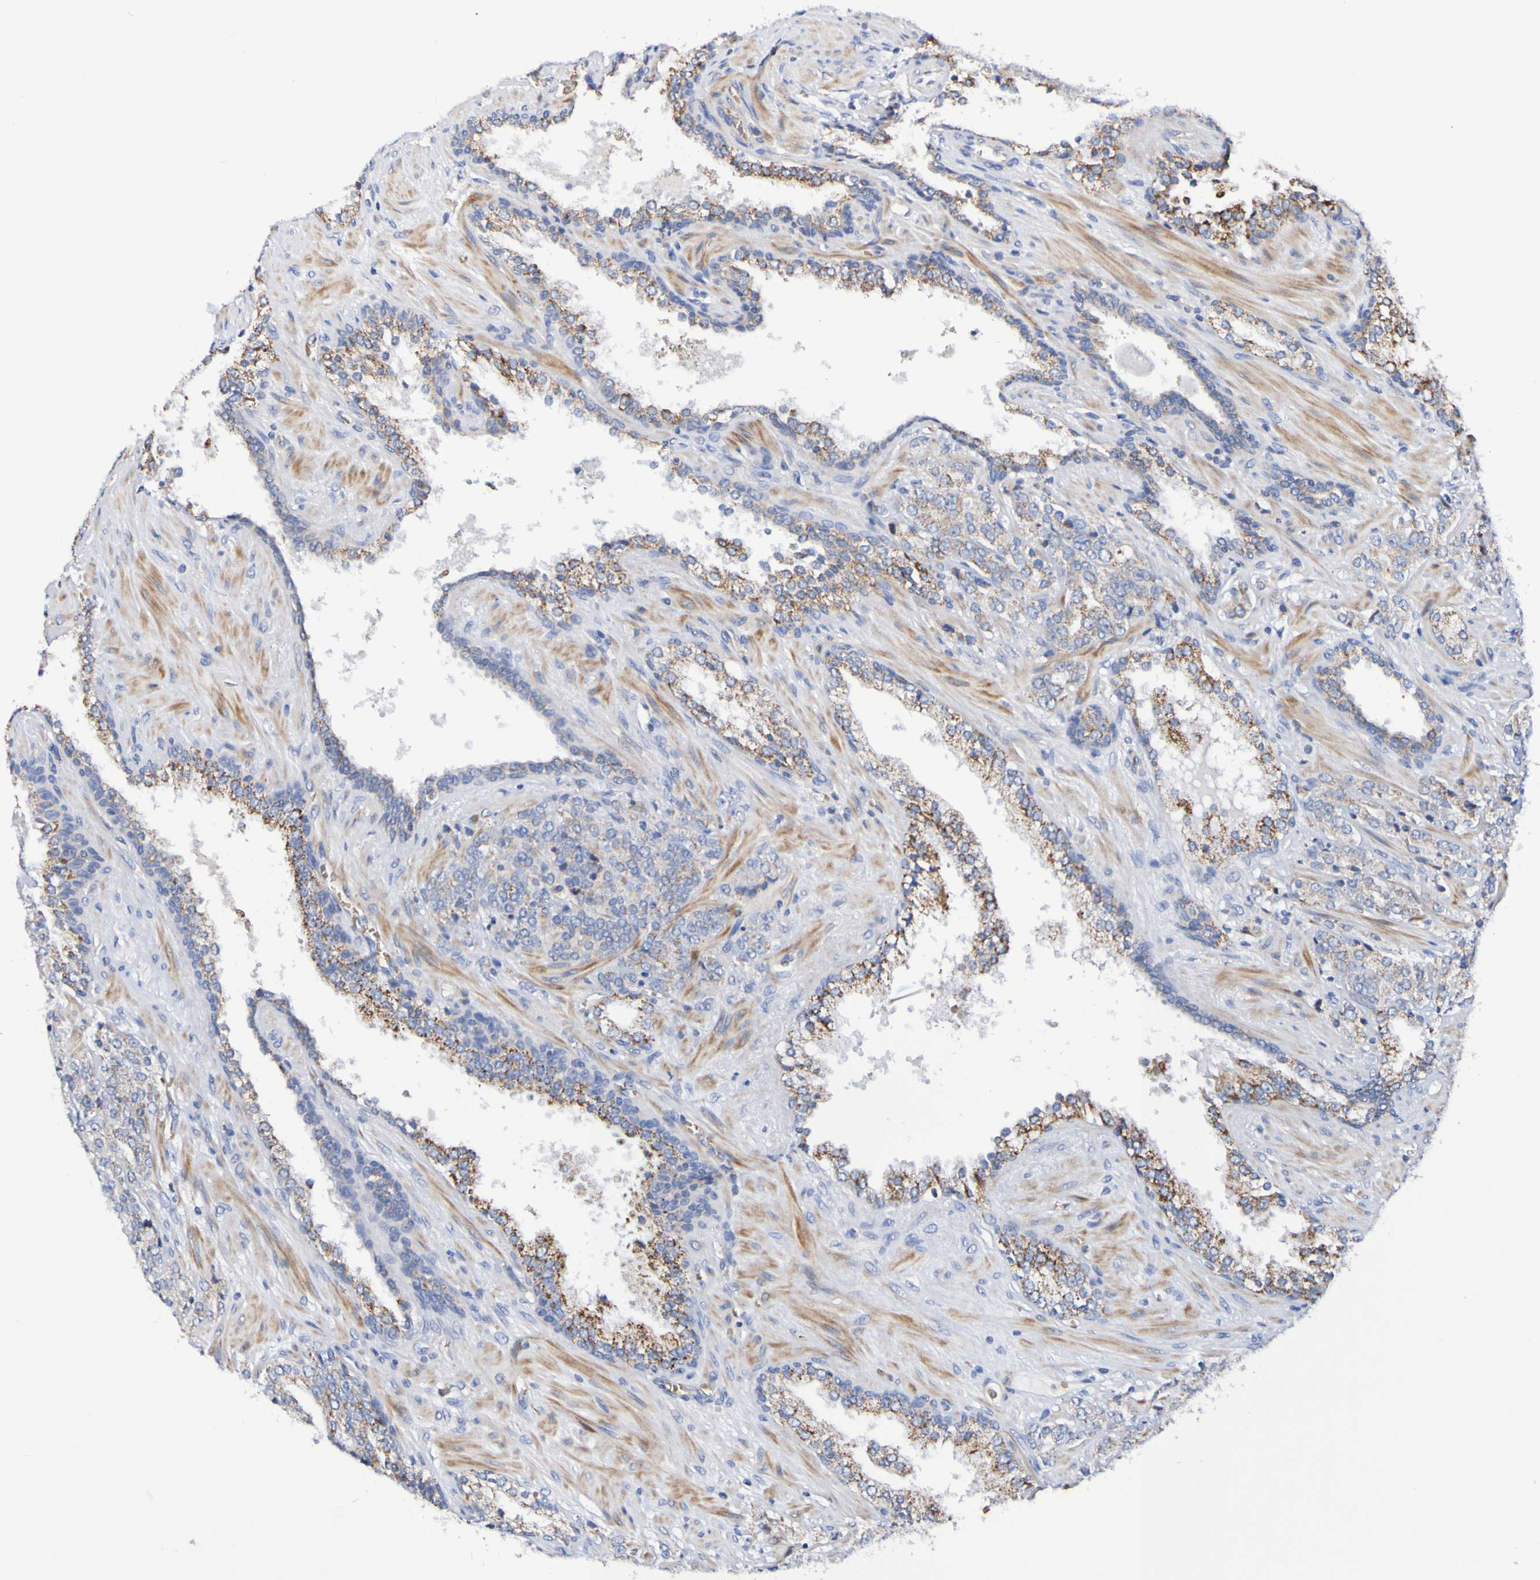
{"staining": {"intensity": "weak", "quantity": "<25%", "location": "cytoplasmic/membranous"}, "tissue": "prostate cancer", "cell_type": "Tumor cells", "image_type": "cancer", "snomed": [{"axis": "morphology", "description": "Adenocarcinoma, High grade"}, {"axis": "topography", "description": "Prostate"}], "caption": "Image shows no significant protein expression in tumor cells of prostate adenocarcinoma (high-grade). (Stains: DAB (3,3'-diaminobenzidine) IHC with hematoxylin counter stain, Microscopy: brightfield microscopy at high magnification).", "gene": "WNT4", "patient": {"sex": "male", "age": 71}}